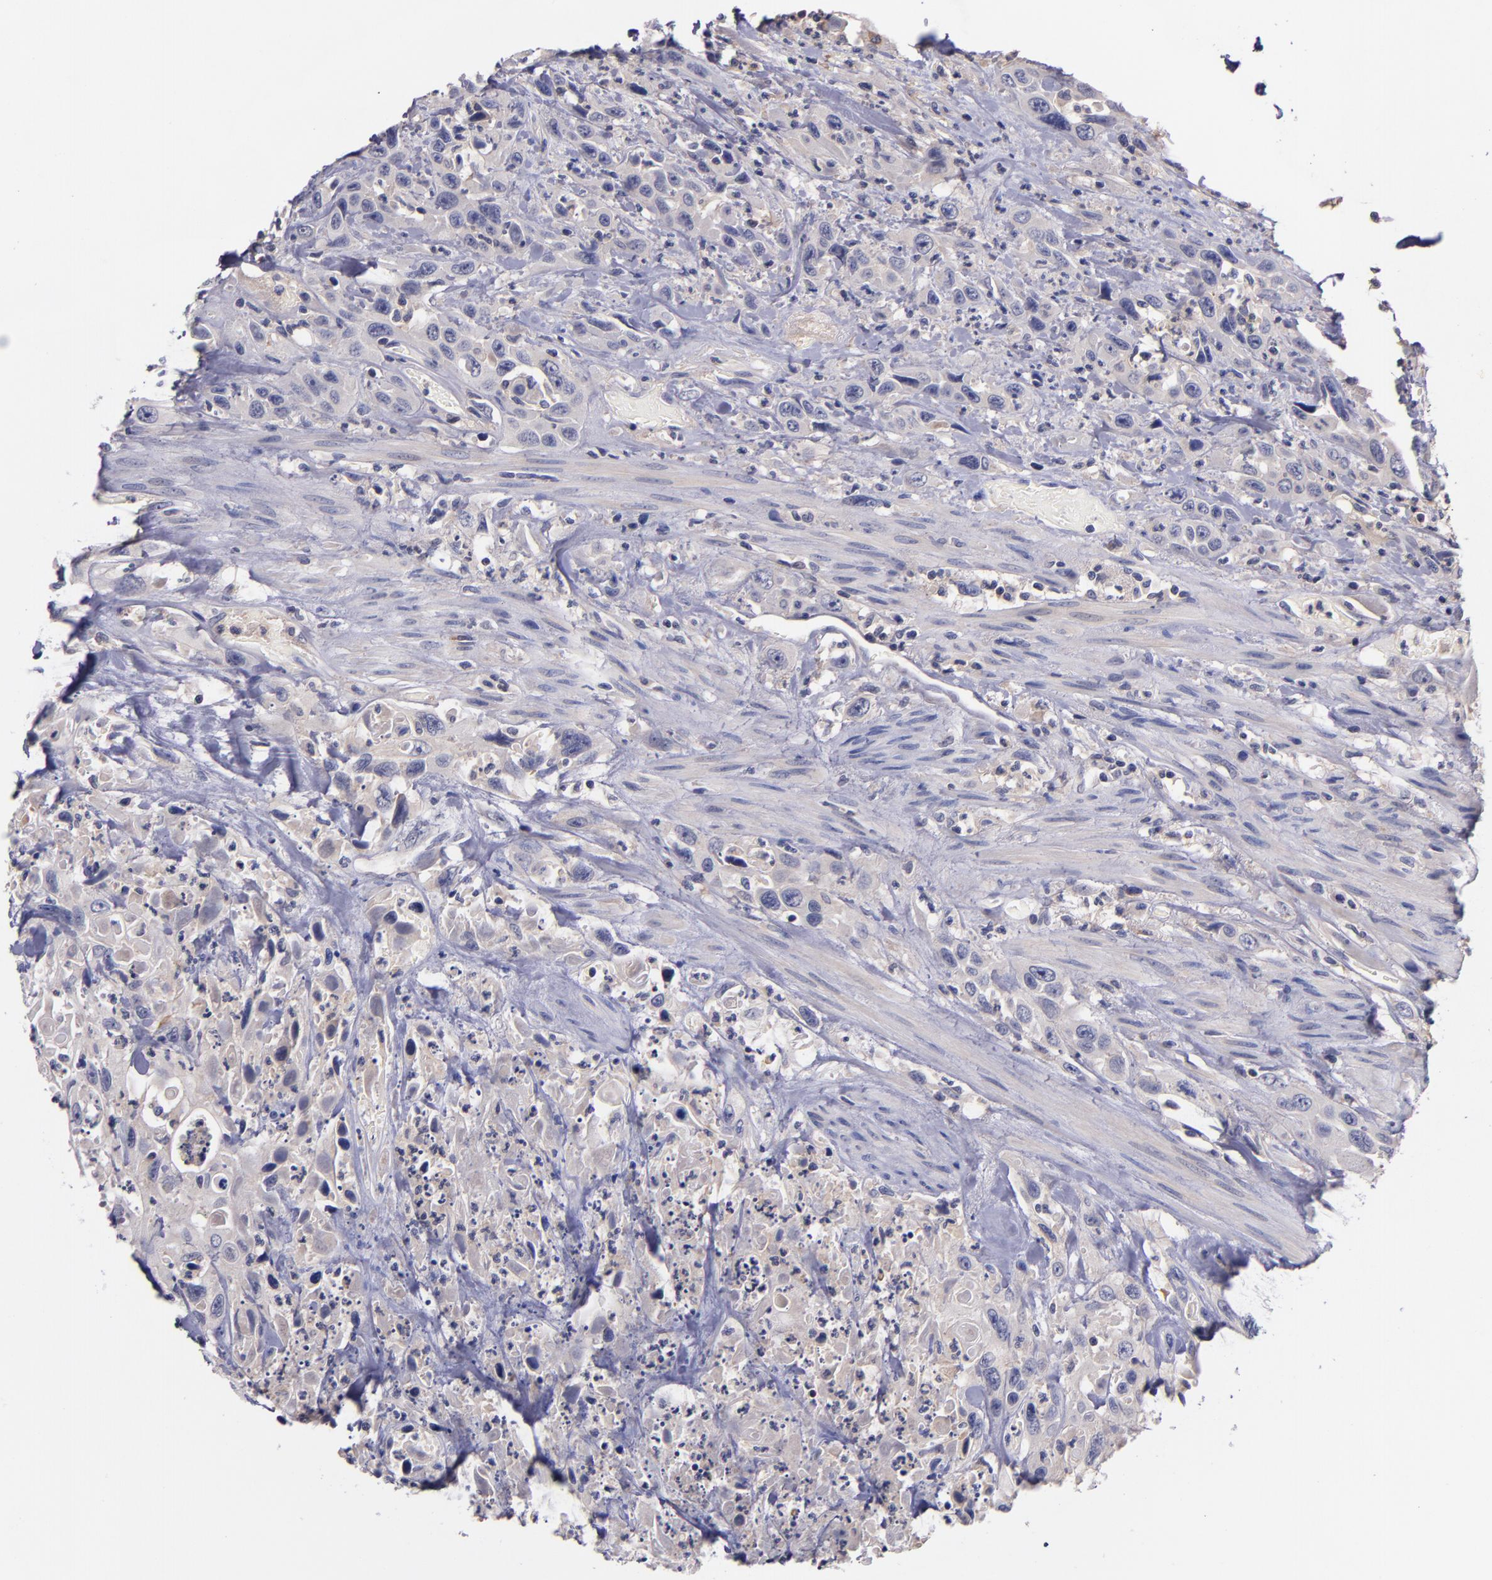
{"staining": {"intensity": "weak", "quantity": "<25%", "location": "cytoplasmic/membranous"}, "tissue": "urothelial cancer", "cell_type": "Tumor cells", "image_type": "cancer", "snomed": [{"axis": "morphology", "description": "Urothelial carcinoma, High grade"}, {"axis": "topography", "description": "Urinary bladder"}], "caption": "The micrograph exhibits no staining of tumor cells in urothelial carcinoma (high-grade).", "gene": "RBP4", "patient": {"sex": "female", "age": 84}}